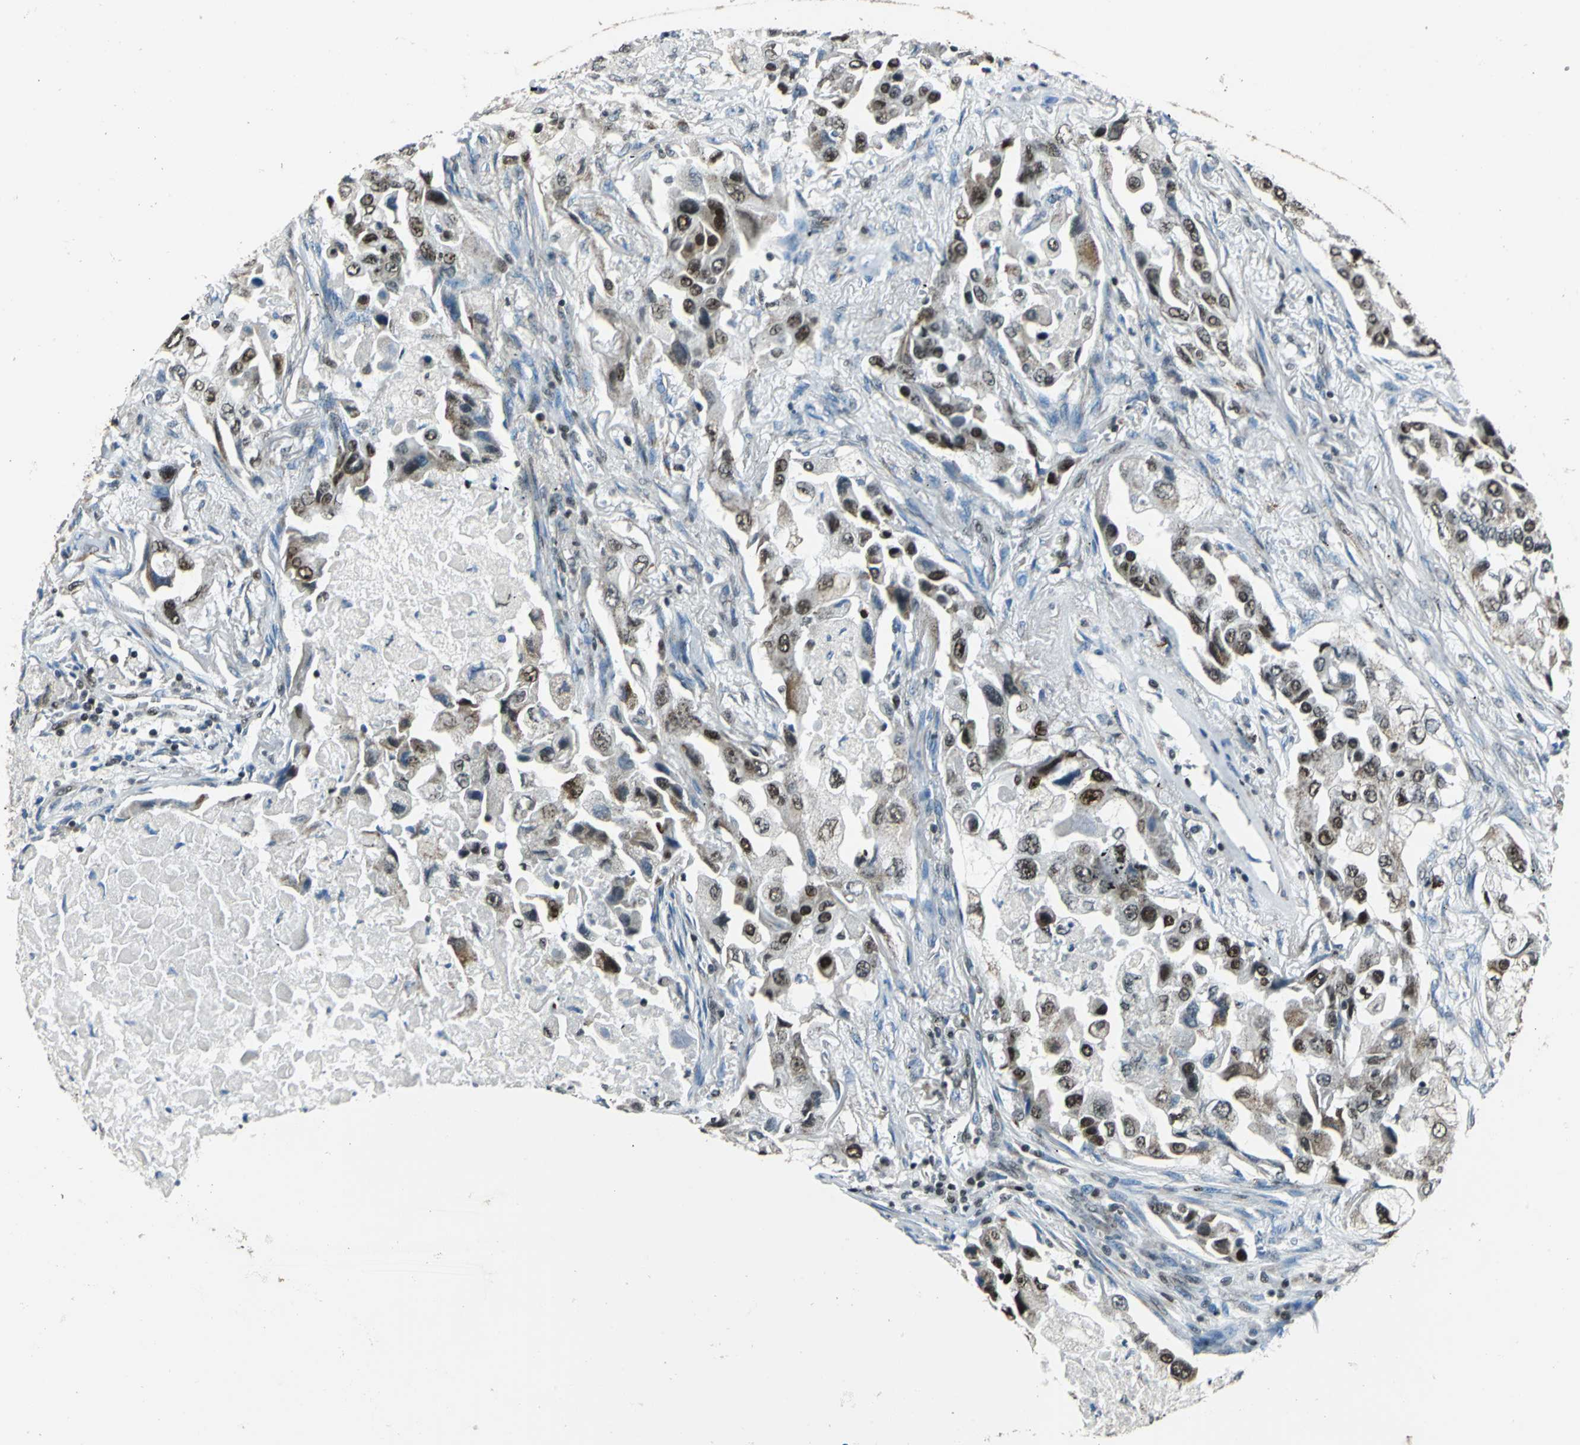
{"staining": {"intensity": "weak", "quantity": "25%-75%", "location": "nuclear"}, "tissue": "lung cancer", "cell_type": "Tumor cells", "image_type": "cancer", "snomed": [{"axis": "morphology", "description": "Adenocarcinoma, NOS"}, {"axis": "topography", "description": "Lung"}], "caption": "Lung cancer was stained to show a protein in brown. There is low levels of weak nuclear positivity in about 25%-75% of tumor cells.", "gene": "BCLAF1", "patient": {"sex": "female", "age": 65}}